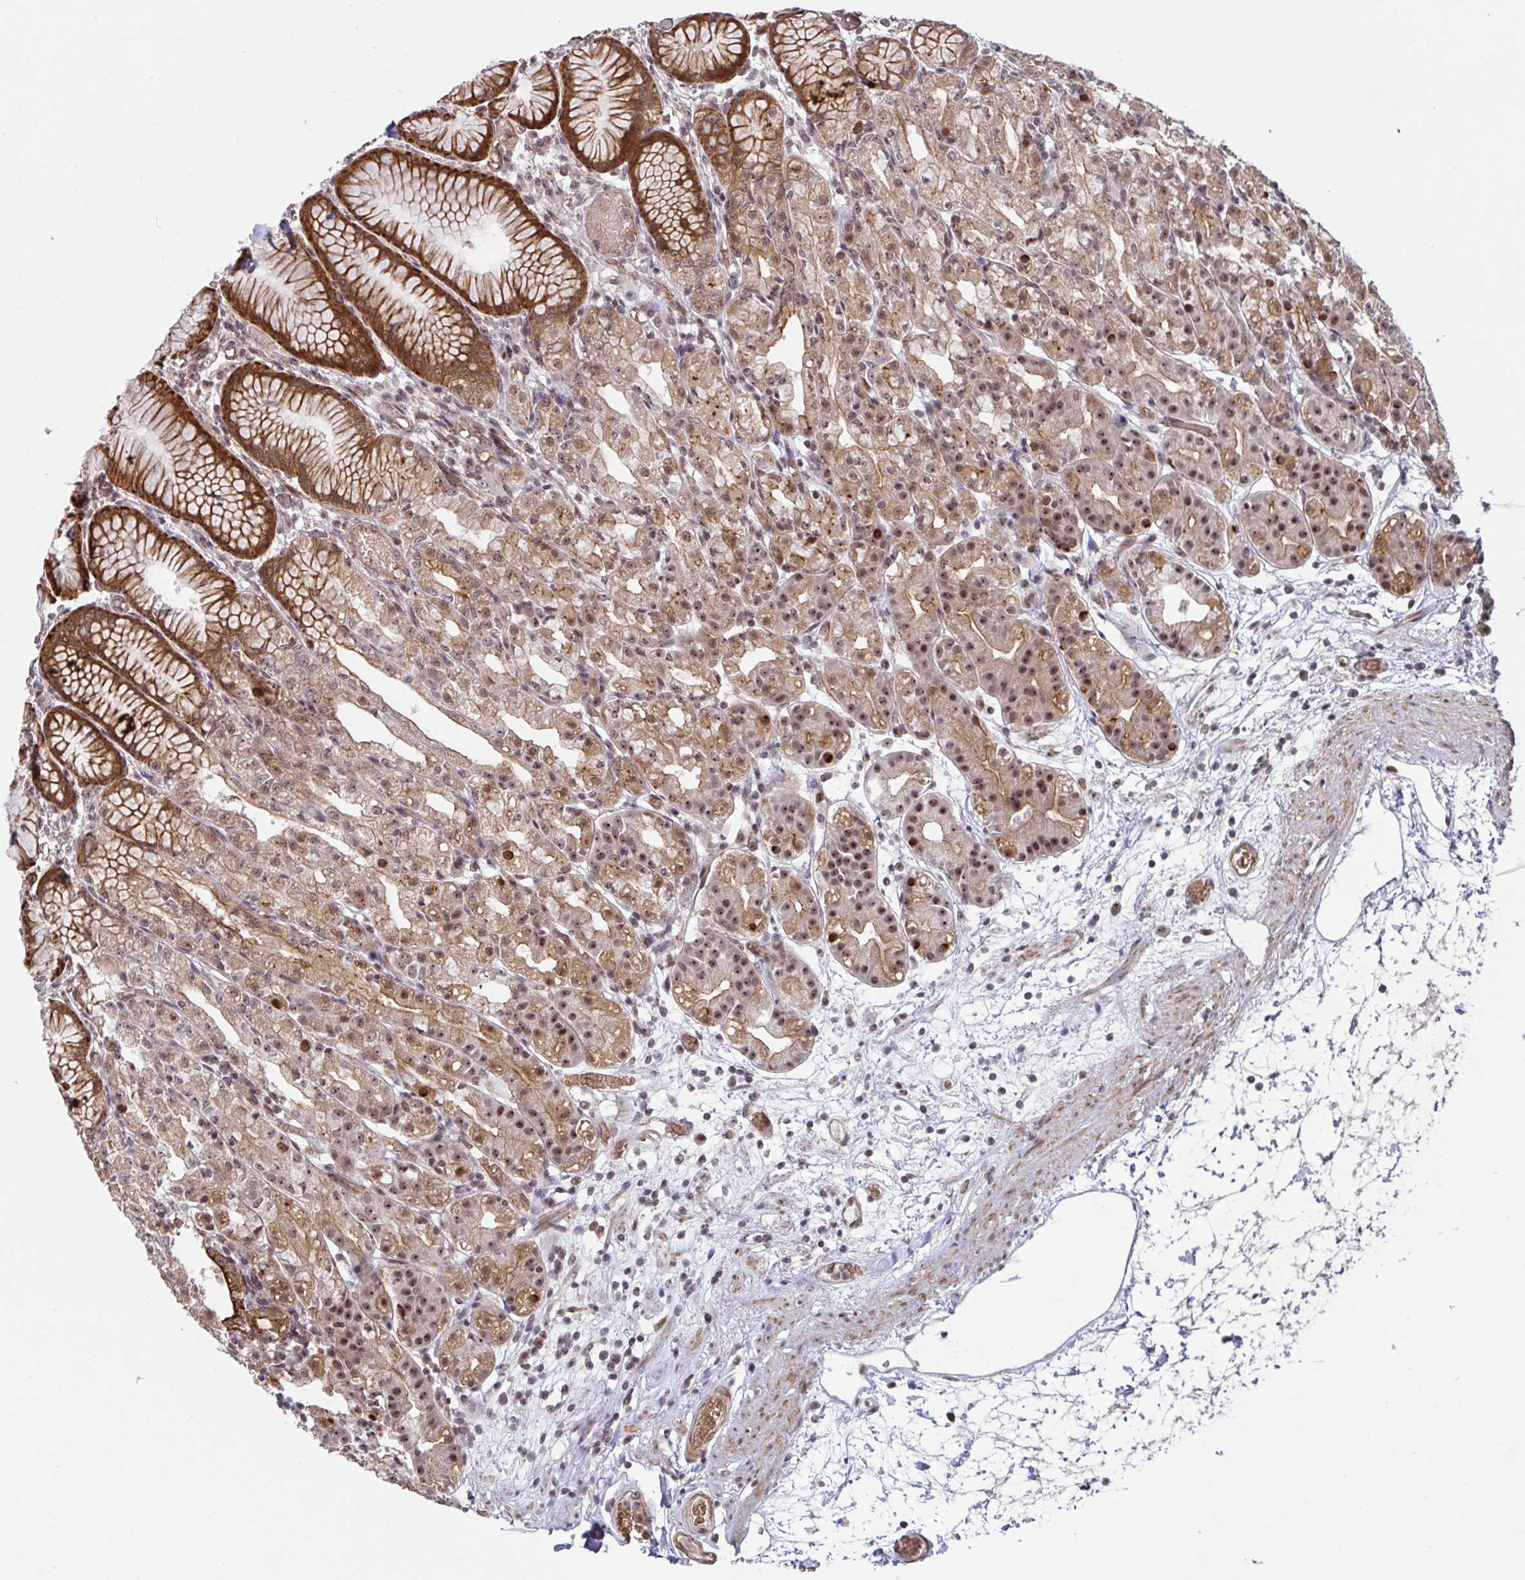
{"staining": {"intensity": "strong", "quantity": "25%-75%", "location": "cytoplasmic/membranous,nuclear"}, "tissue": "stomach", "cell_type": "Glandular cells", "image_type": "normal", "snomed": [{"axis": "morphology", "description": "Normal tissue, NOS"}, {"axis": "topography", "description": "Stomach"}], "caption": "Immunohistochemistry photomicrograph of normal human stomach stained for a protein (brown), which demonstrates high levels of strong cytoplasmic/membranous,nuclear positivity in approximately 25%-75% of glandular cells.", "gene": "NLRP13", "patient": {"sex": "female", "age": 57}}